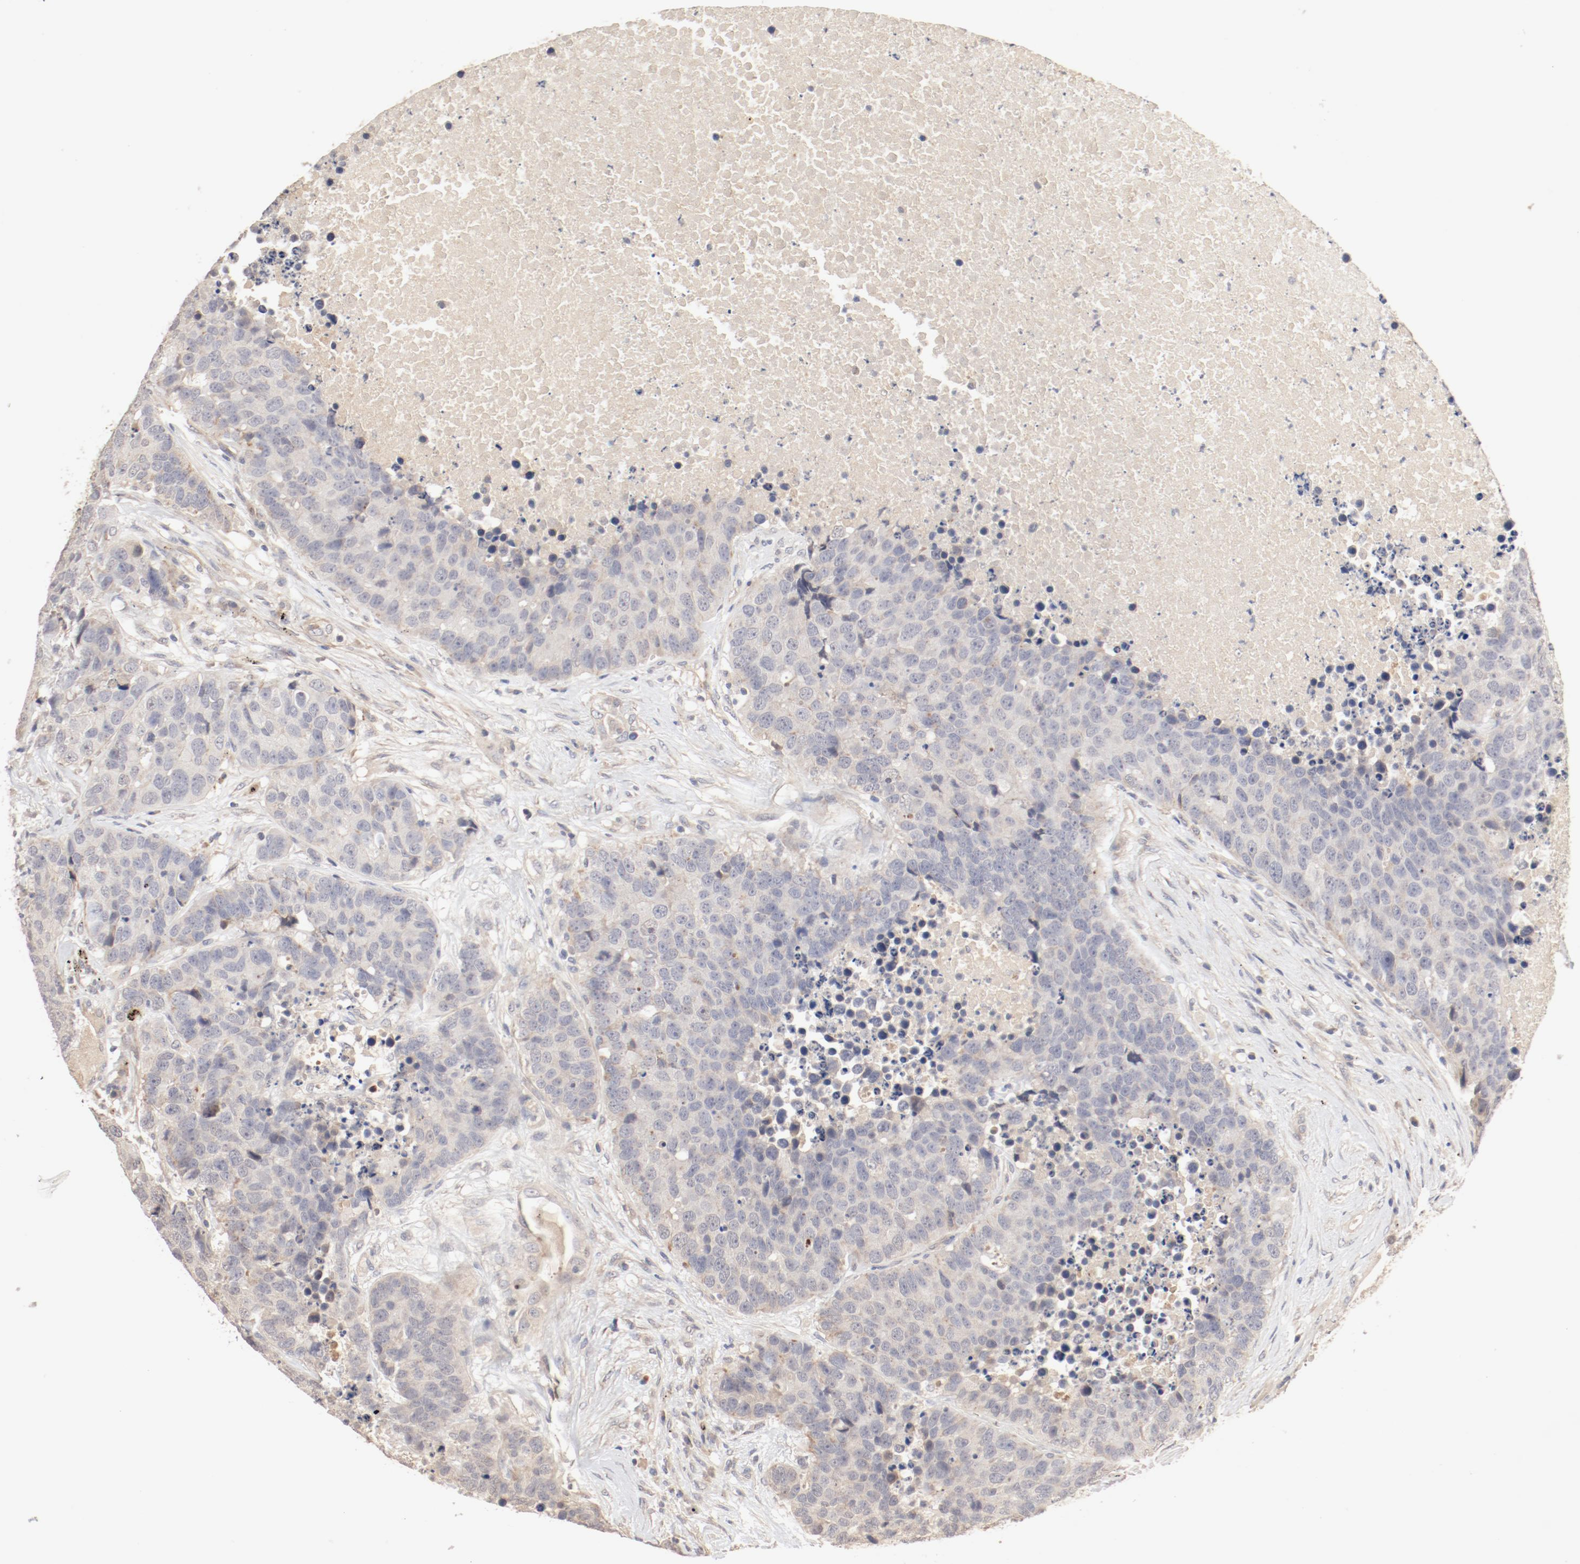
{"staining": {"intensity": "weak", "quantity": ">75%", "location": "cytoplasmic/membranous"}, "tissue": "carcinoid", "cell_type": "Tumor cells", "image_type": "cancer", "snomed": [{"axis": "morphology", "description": "Carcinoid, malignant, NOS"}, {"axis": "topography", "description": "Lung"}], "caption": "Carcinoid stained for a protein (brown) displays weak cytoplasmic/membranous positive staining in about >75% of tumor cells.", "gene": "IL3RA", "patient": {"sex": "male", "age": 60}}